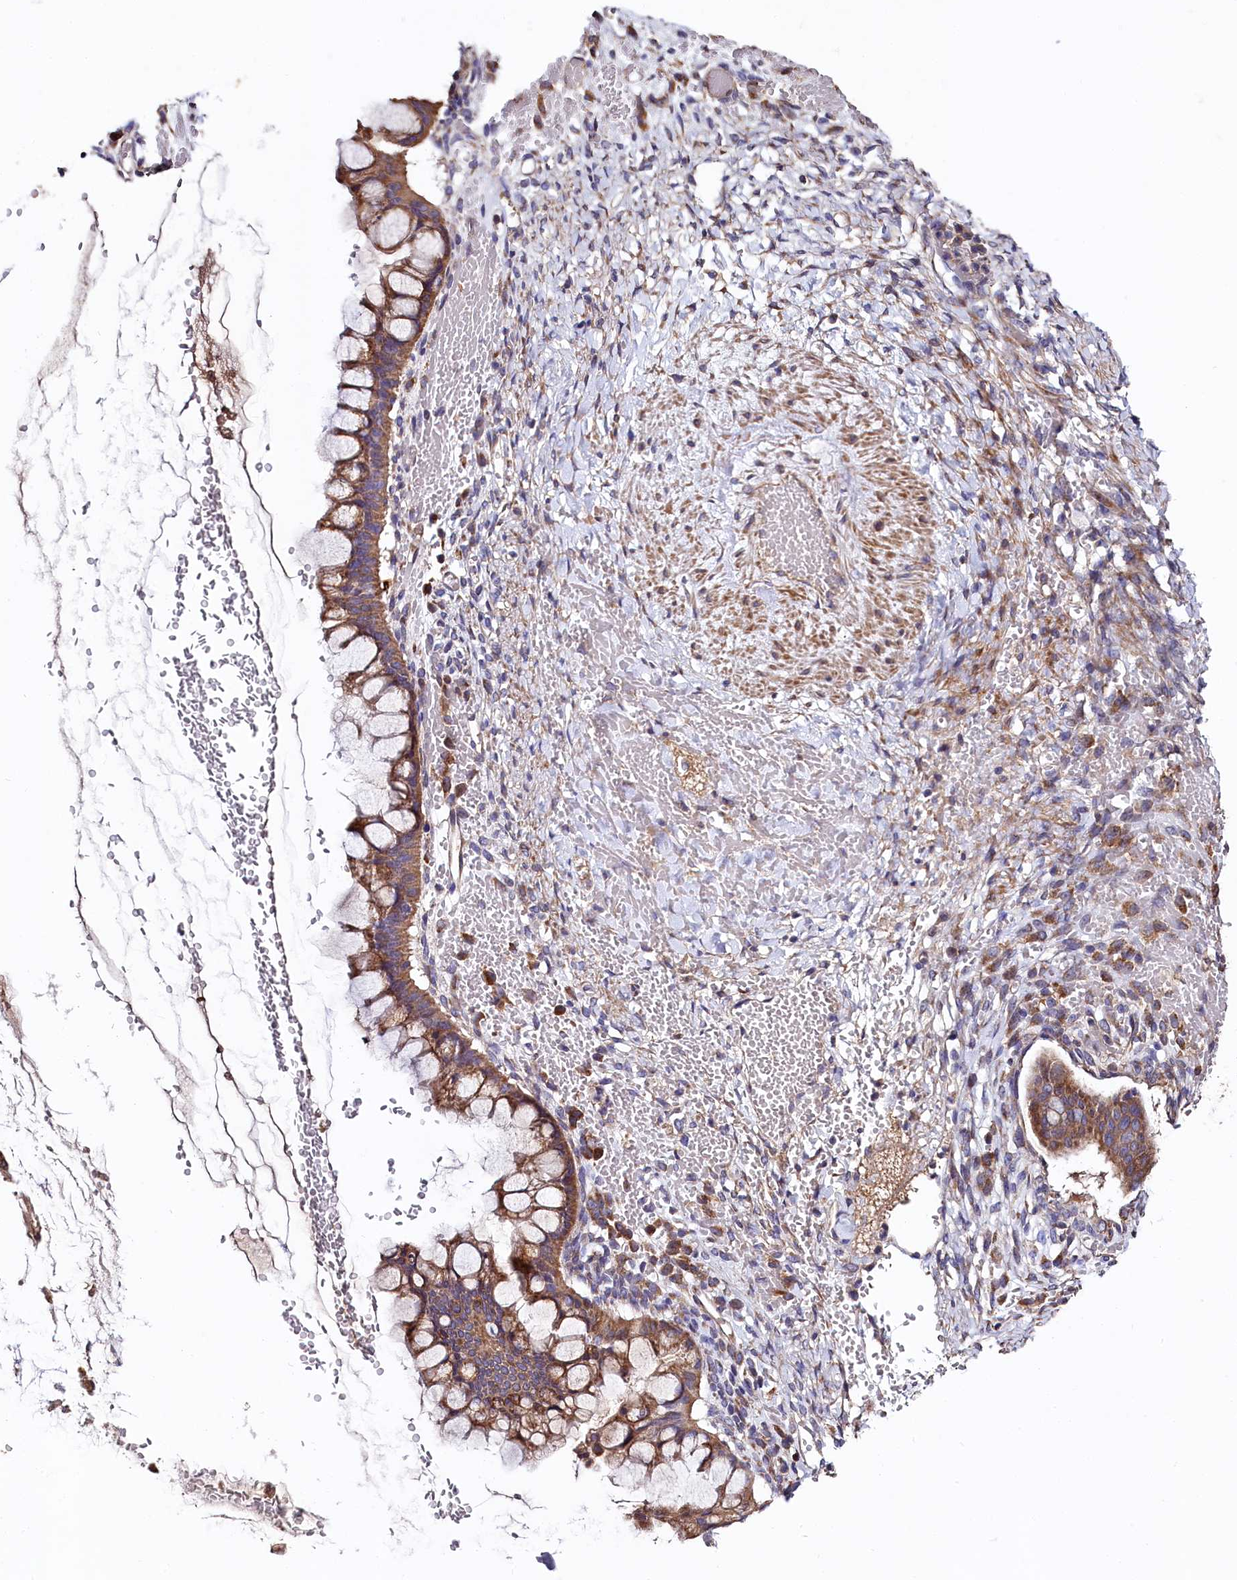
{"staining": {"intensity": "strong", "quantity": ">75%", "location": "cytoplasmic/membranous"}, "tissue": "ovarian cancer", "cell_type": "Tumor cells", "image_type": "cancer", "snomed": [{"axis": "morphology", "description": "Cystadenocarcinoma, mucinous, NOS"}, {"axis": "topography", "description": "Ovary"}], "caption": "A high amount of strong cytoplasmic/membranous positivity is present in about >75% of tumor cells in ovarian cancer tissue. Nuclei are stained in blue.", "gene": "SPRYD3", "patient": {"sex": "female", "age": 73}}